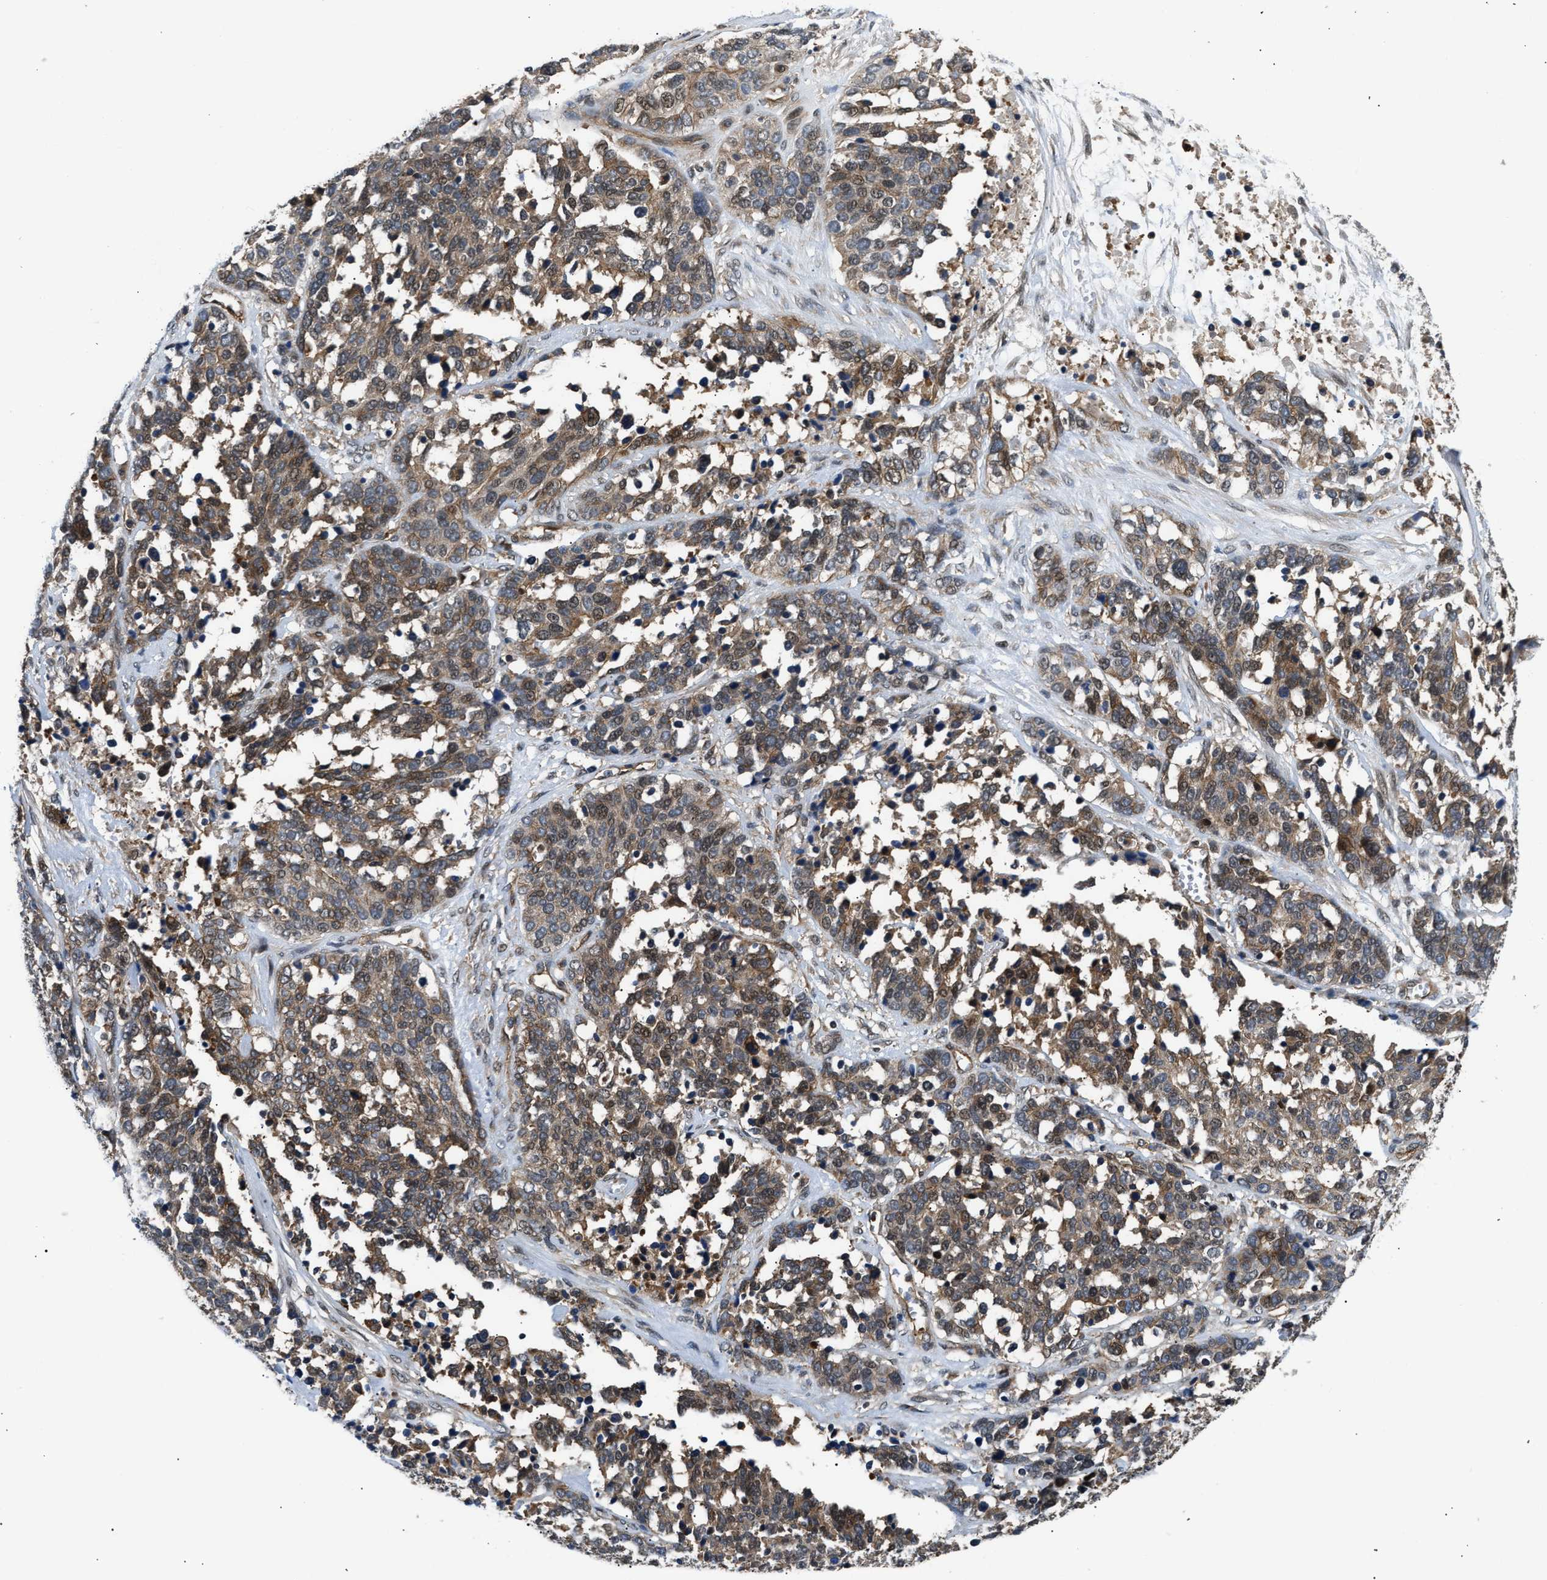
{"staining": {"intensity": "moderate", "quantity": ">75%", "location": "cytoplasmic/membranous"}, "tissue": "ovarian cancer", "cell_type": "Tumor cells", "image_type": "cancer", "snomed": [{"axis": "morphology", "description": "Cystadenocarcinoma, serous, NOS"}, {"axis": "topography", "description": "Ovary"}], "caption": "DAB (3,3'-diaminobenzidine) immunohistochemical staining of ovarian cancer (serous cystadenocarcinoma) exhibits moderate cytoplasmic/membranous protein positivity in about >75% of tumor cells.", "gene": "COPS2", "patient": {"sex": "female", "age": 44}}